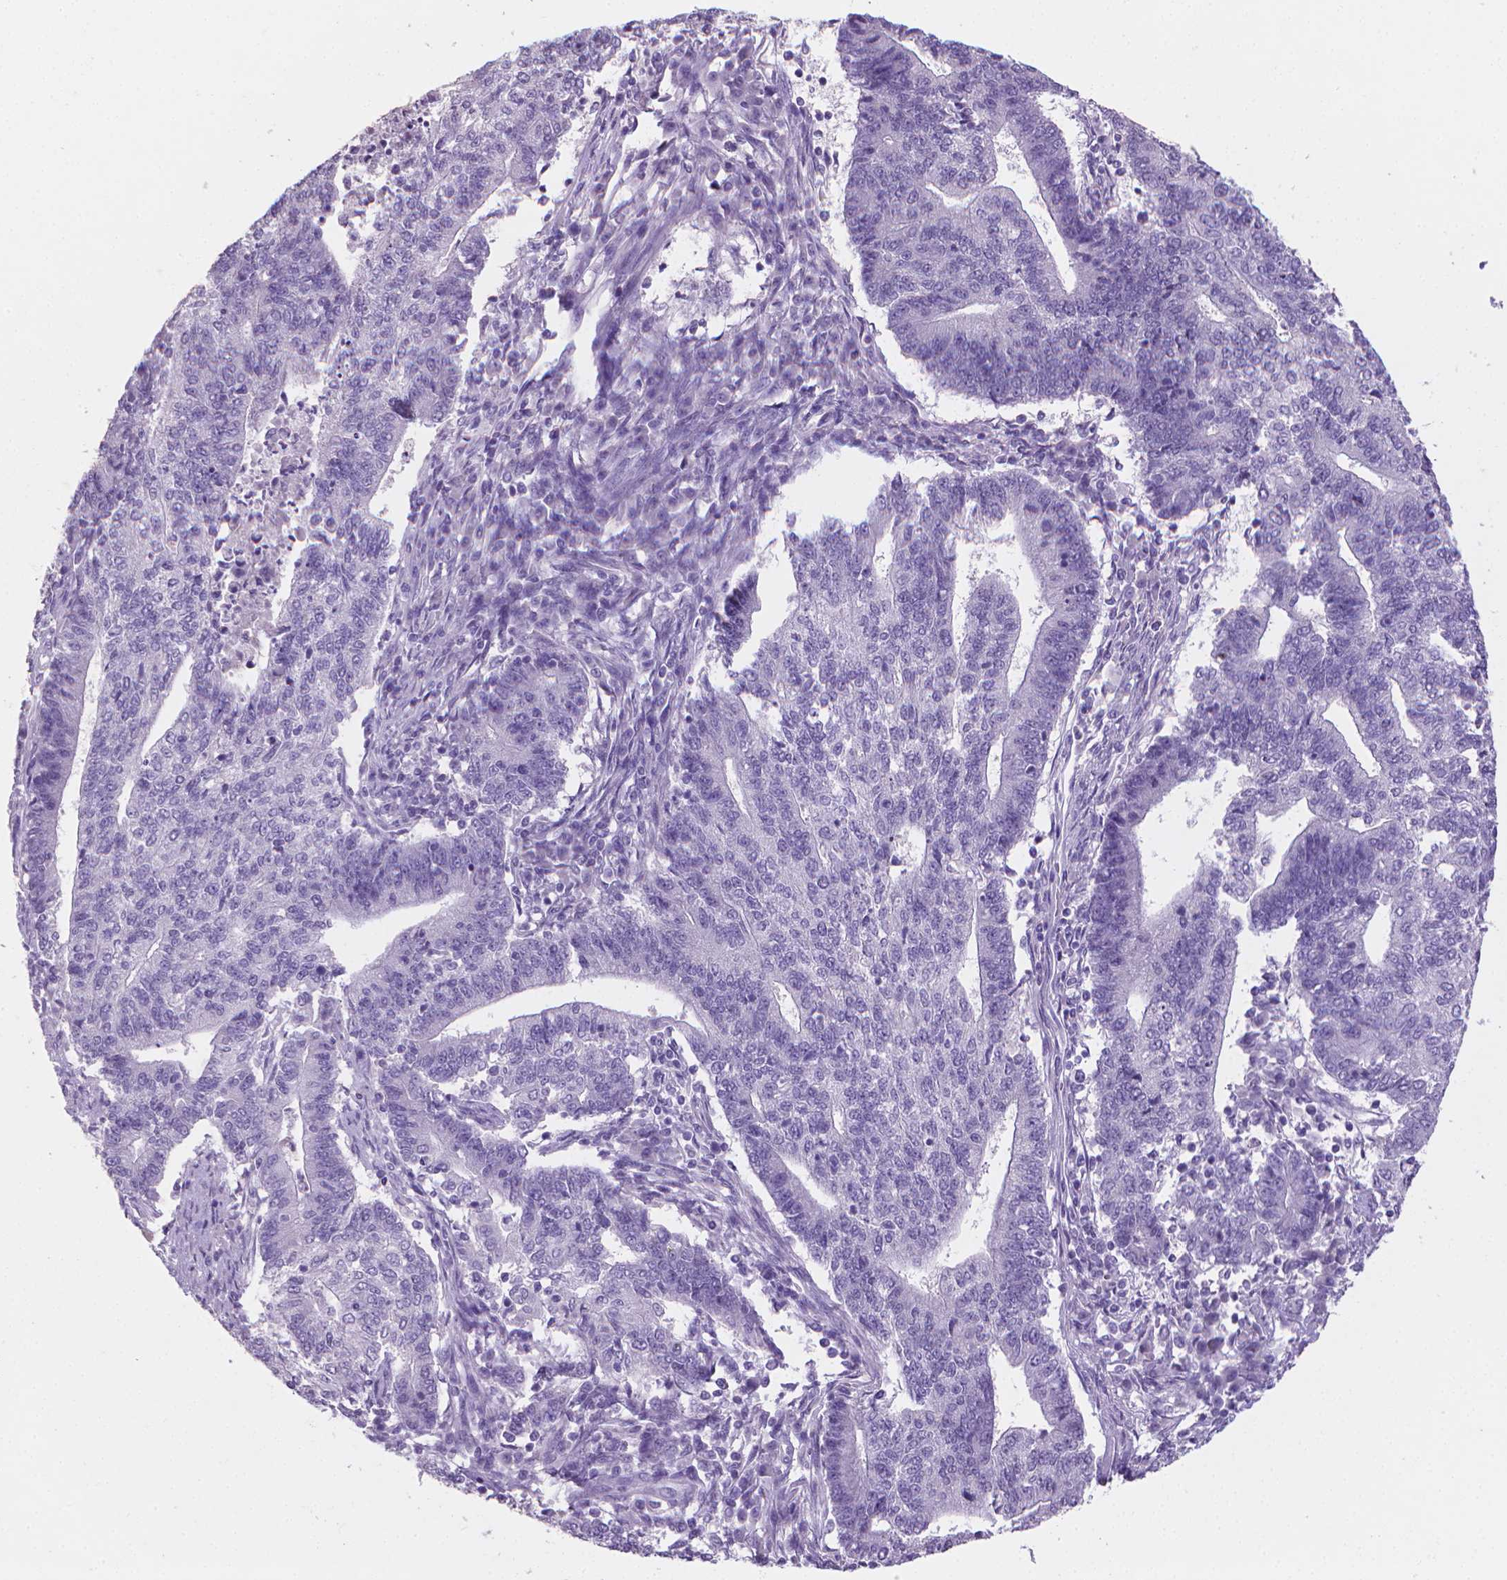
{"staining": {"intensity": "negative", "quantity": "none", "location": "none"}, "tissue": "endometrial cancer", "cell_type": "Tumor cells", "image_type": "cancer", "snomed": [{"axis": "morphology", "description": "Adenocarcinoma, NOS"}, {"axis": "topography", "description": "Uterus"}, {"axis": "topography", "description": "Endometrium"}], "caption": "Micrograph shows no protein expression in tumor cells of endometrial cancer tissue.", "gene": "XPNPEP2", "patient": {"sex": "female", "age": 54}}